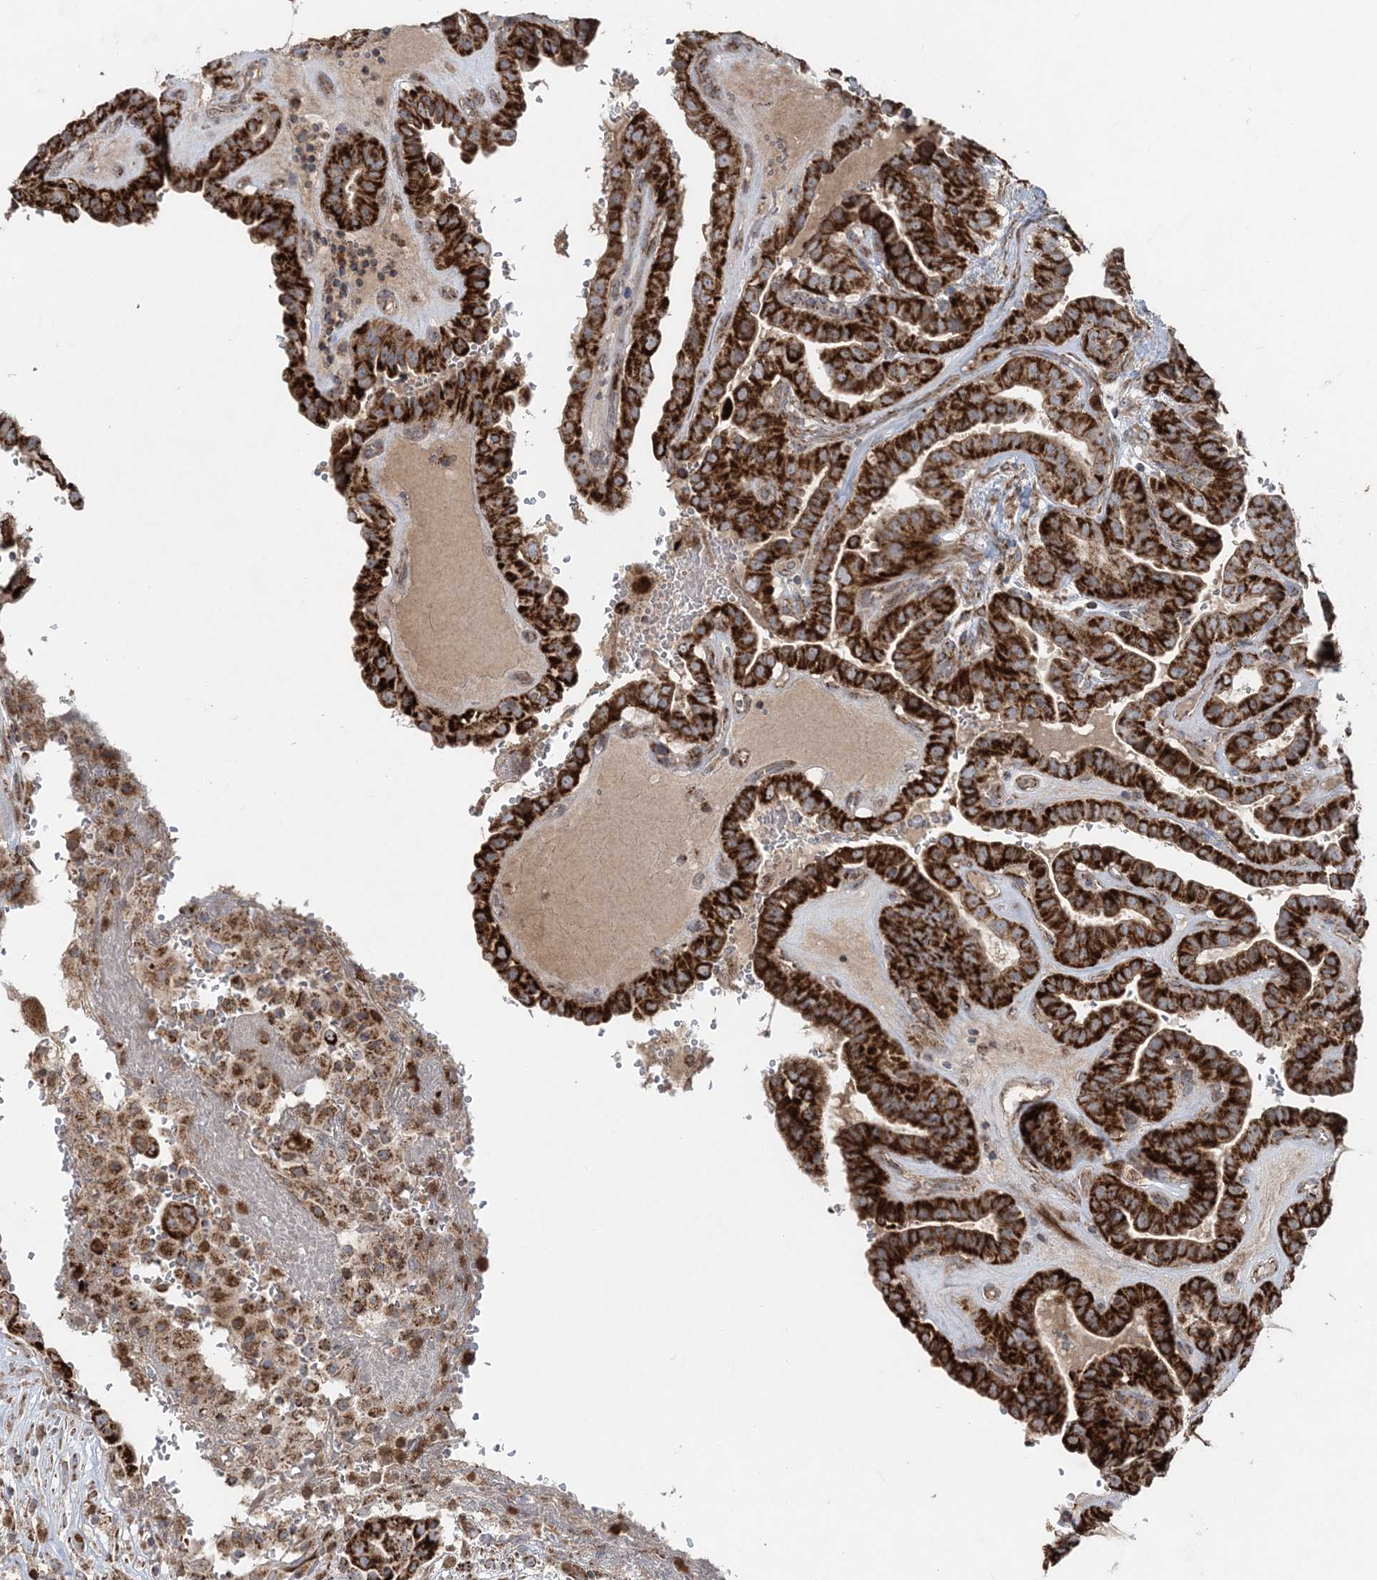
{"staining": {"intensity": "strong", "quantity": ">75%", "location": "cytoplasmic/membranous"}, "tissue": "thyroid cancer", "cell_type": "Tumor cells", "image_type": "cancer", "snomed": [{"axis": "morphology", "description": "Papillary adenocarcinoma, NOS"}, {"axis": "topography", "description": "Thyroid gland"}], "caption": "Approximately >75% of tumor cells in papillary adenocarcinoma (thyroid) show strong cytoplasmic/membranous protein staining as visualized by brown immunohistochemical staining.", "gene": "LRPPRC", "patient": {"sex": "male", "age": 77}}